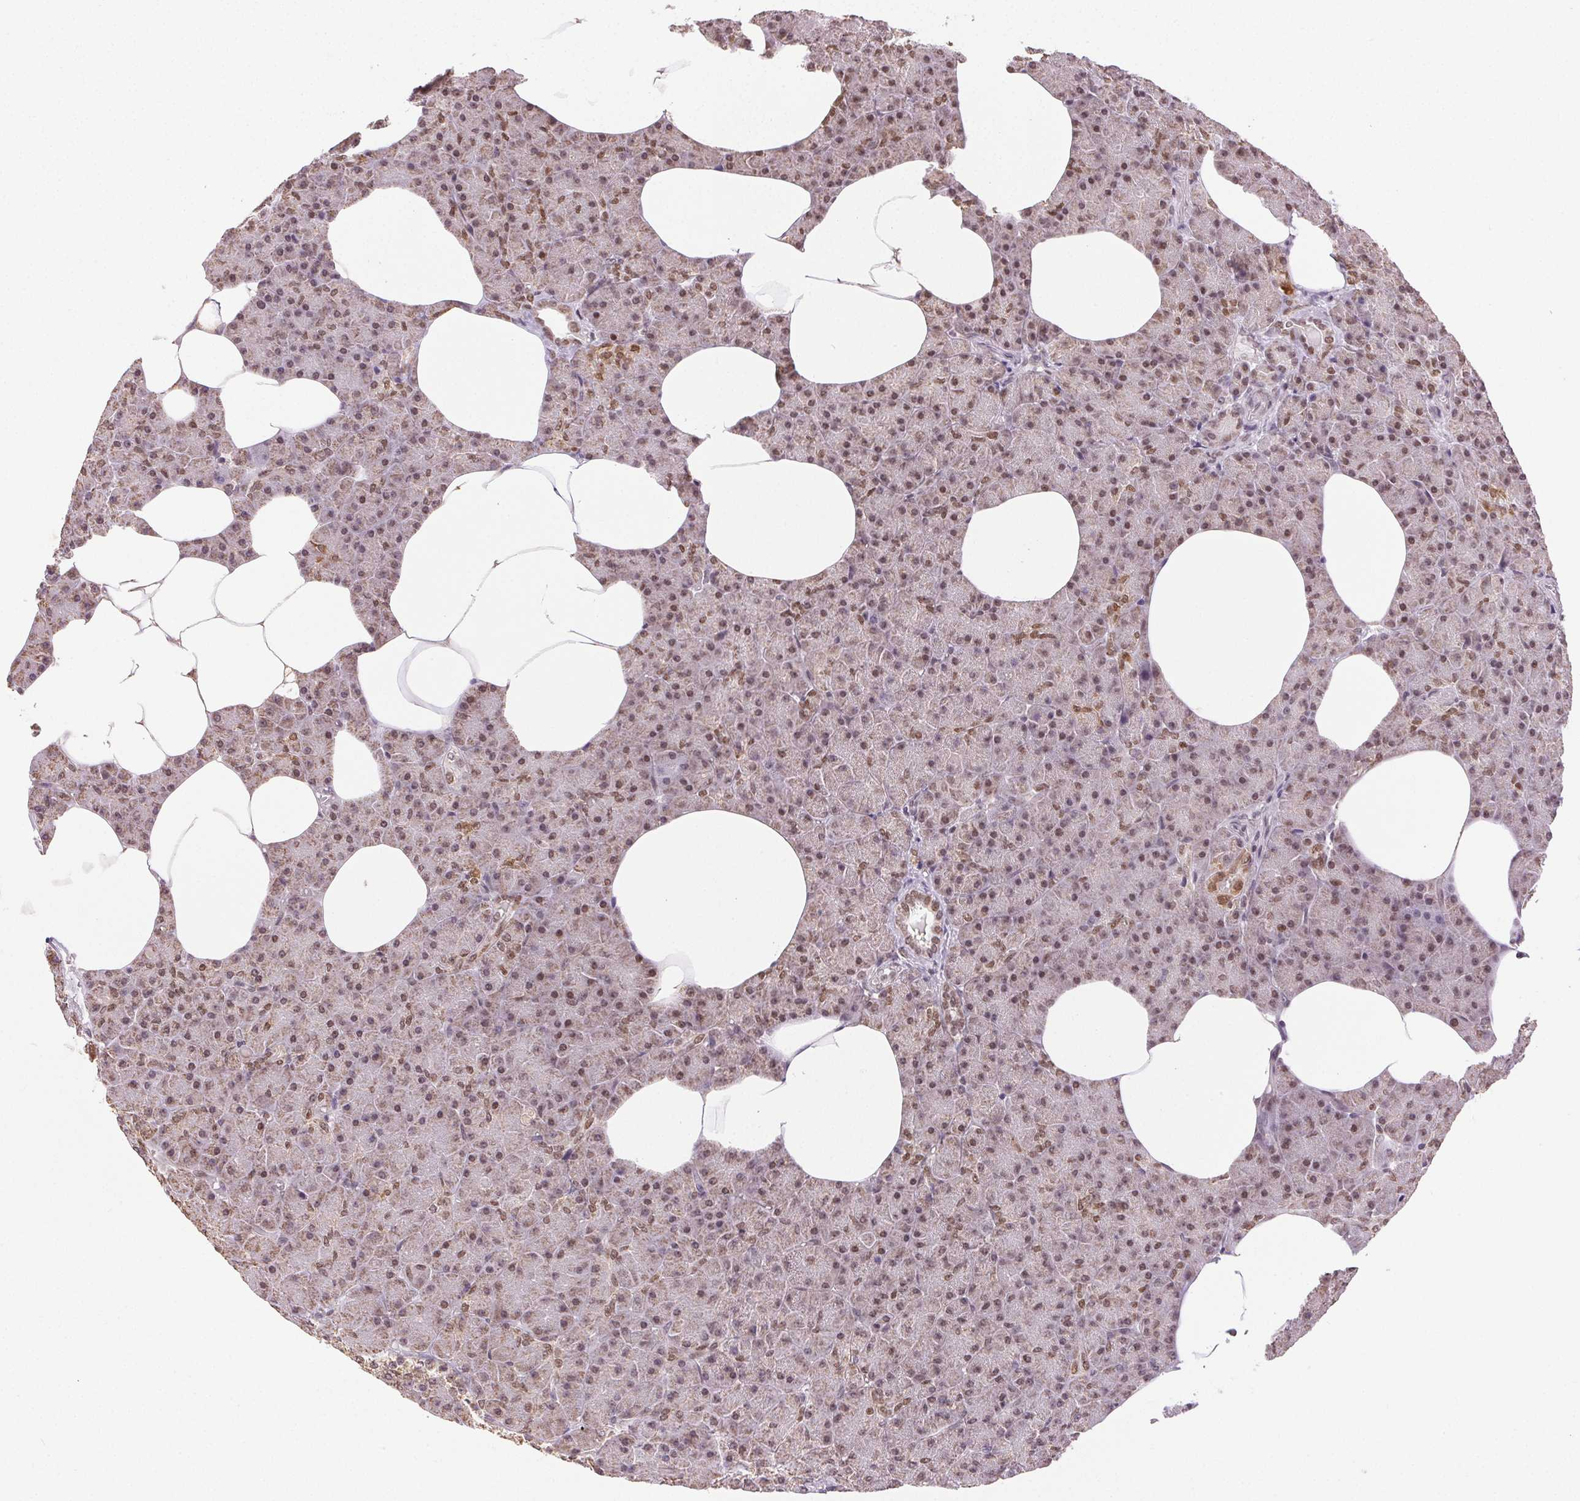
{"staining": {"intensity": "weak", "quantity": "25%-75%", "location": "cytoplasmic/membranous,nuclear"}, "tissue": "pancreas", "cell_type": "Exocrine glandular cells", "image_type": "normal", "snomed": [{"axis": "morphology", "description": "Normal tissue, NOS"}, {"axis": "topography", "description": "Pancreas"}], "caption": "The image displays immunohistochemical staining of unremarkable pancreas. There is weak cytoplasmic/membranous,nuclear staining is identified in about 25%-75% of exocrine glandular cells.", "gene": "PIWIL4", "patient": {"sex": "female", "age": 45}}